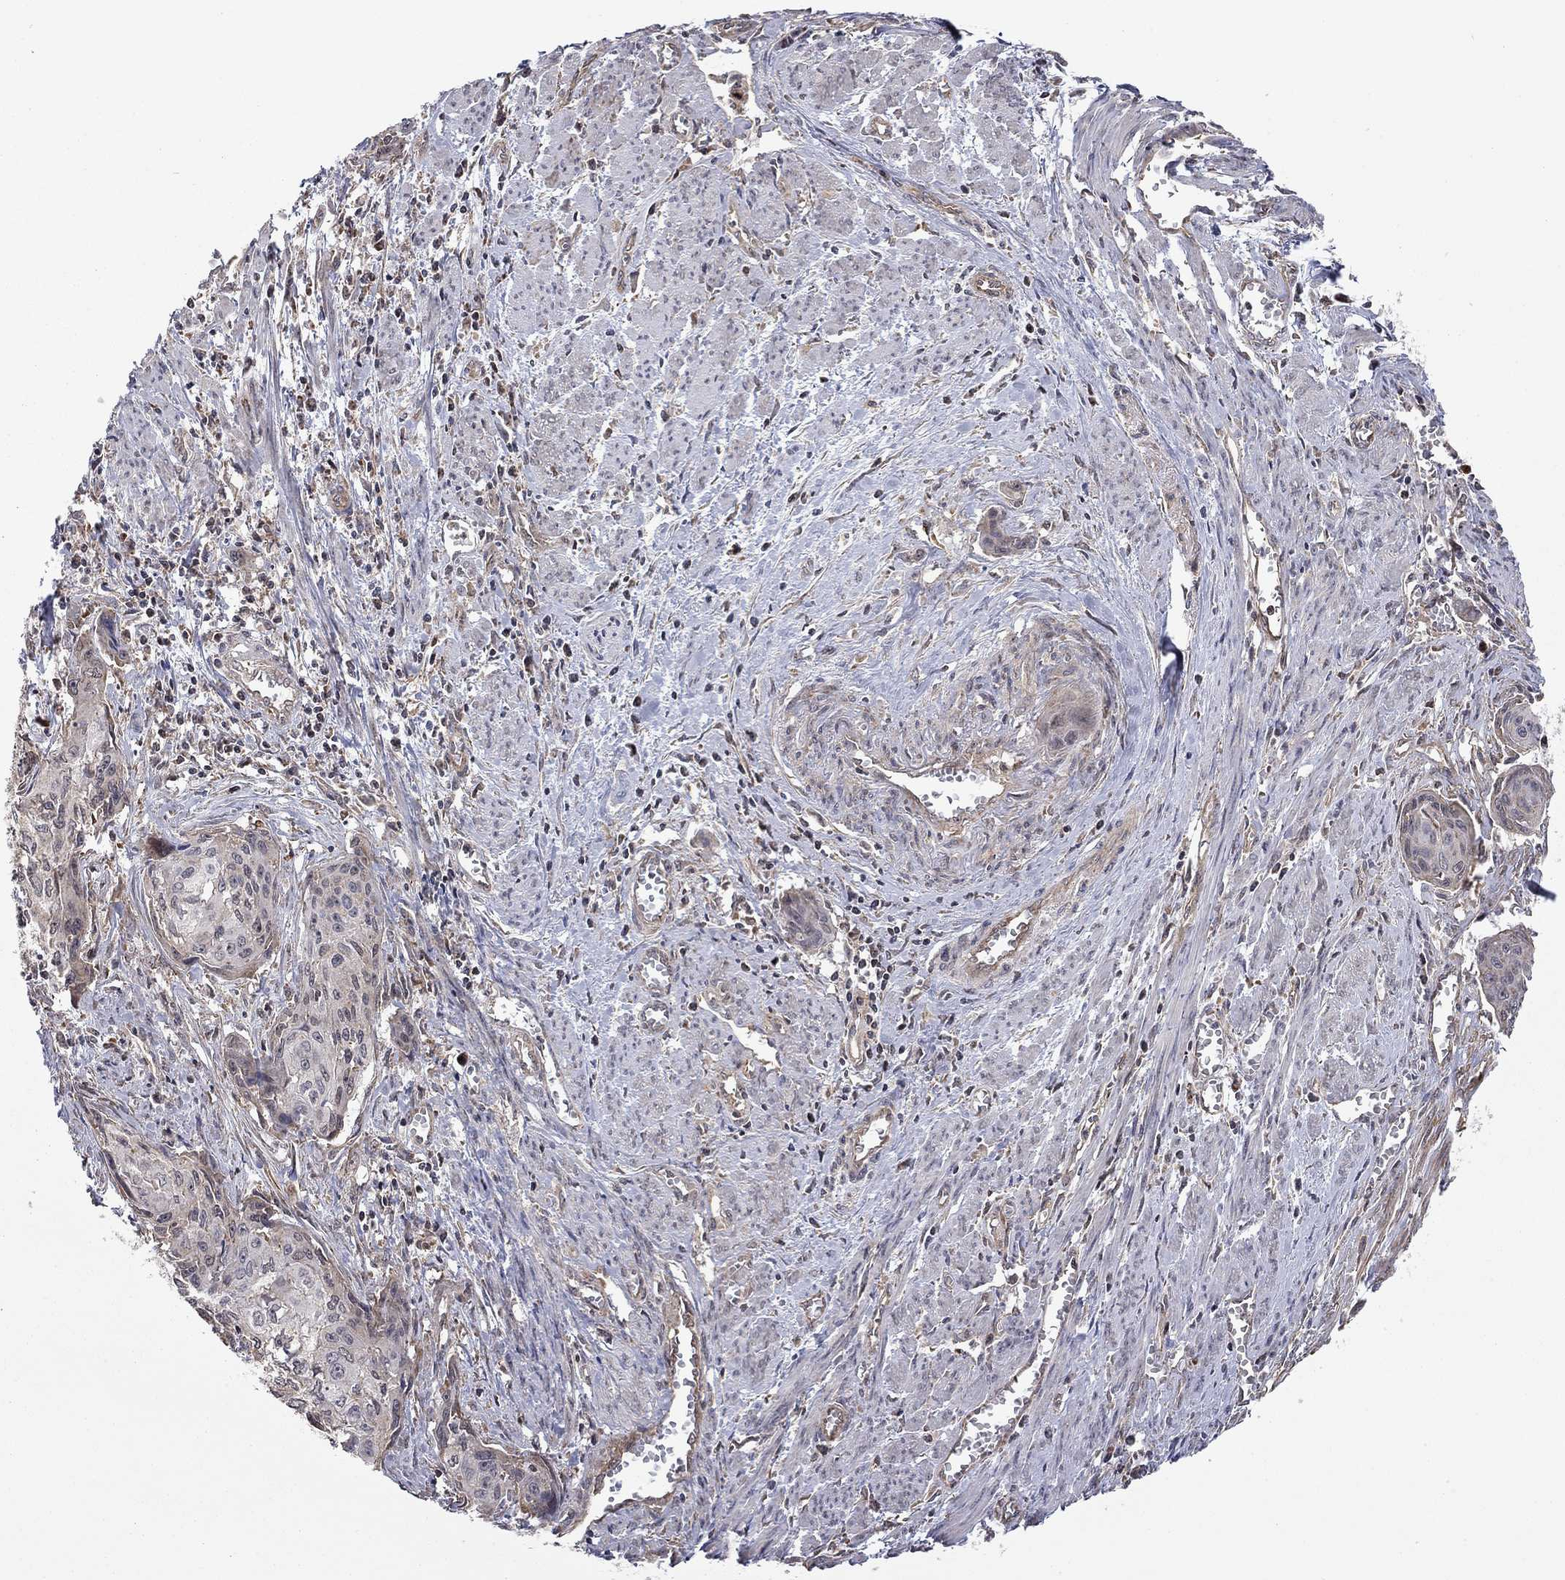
{"staining": {"intensity": "negative", "quantity": "none", "location": "none"}, "tissue": "cervical cancer", "cell_type": "Tumor cells", "image_type": "cancer", "snomed": [{"axis": "morphology", "description": "Squamous cell carcinoma, NOS"}, {"axis": "topography", "description": "Cervix"}], "caption": "DAB immunohistochemical staining of human cervical cancer (squamous cell carcinoma) shows no significant expression in tumor cells.", "gene": "TDP1", "patient": {"sex": "female", "age": 58}}